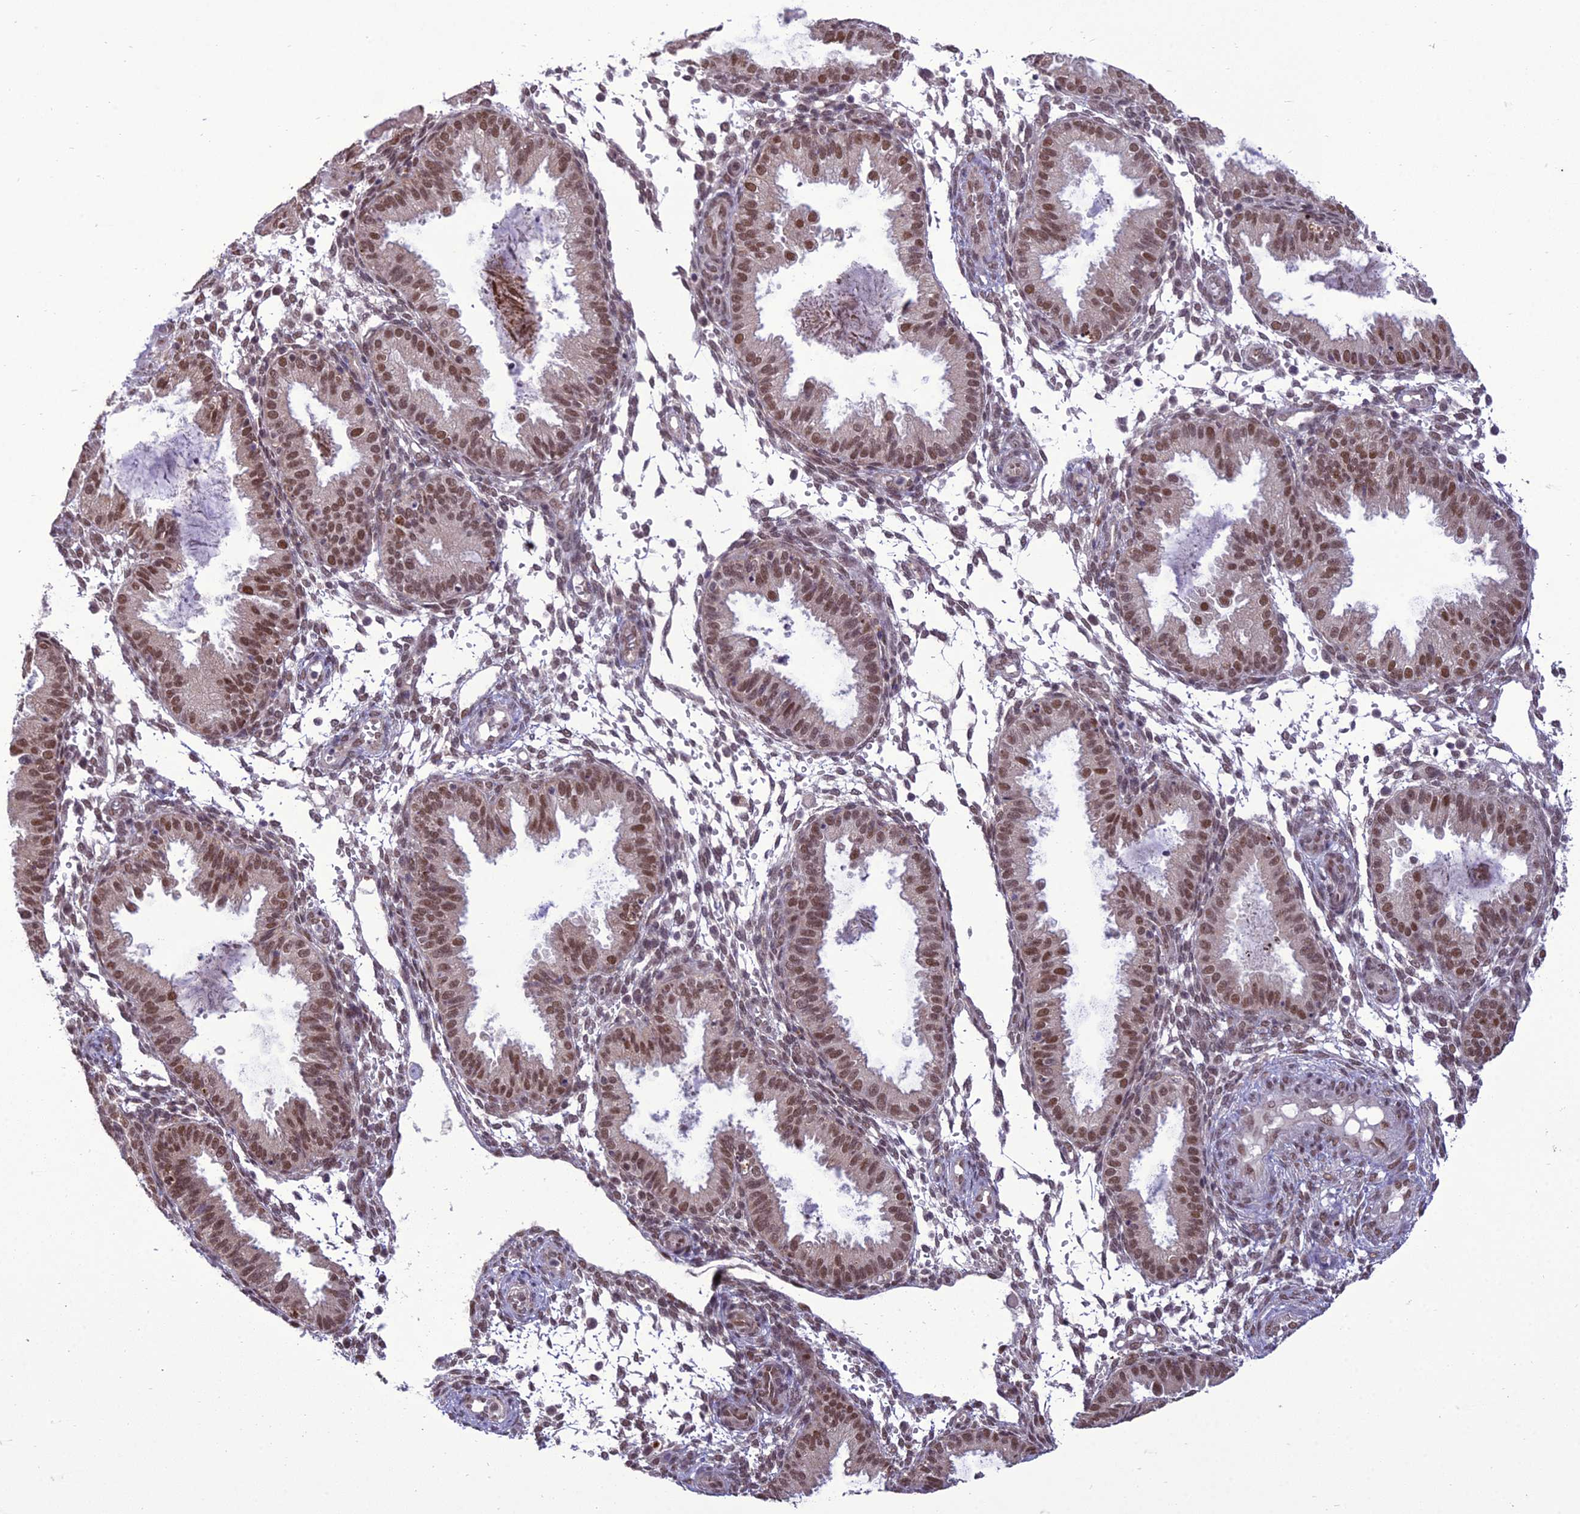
{"staining": {"intensity": "weak", "quantity": "25%-75%", "location": "nuclear"}, "tissue": "endometrium", "cell_type": "Cells in endometrial stroma", "image_type": "normal", "snomed": [{"axis": "morphology", "description": "Normal tissue, NOS"}, {"axis": "topography", "description": "Endometrium"}], "caption": "This micrograph displays benign endometrium stained with immunohistochemistry (IHC) to label a protein in brown. The nuclear of cells in endometrial stroma show weak positivity for the protein. Nuclei are counter-stained blue.", "gene": "RANBP3", "patient": {"sex": "female", "age": 33}}